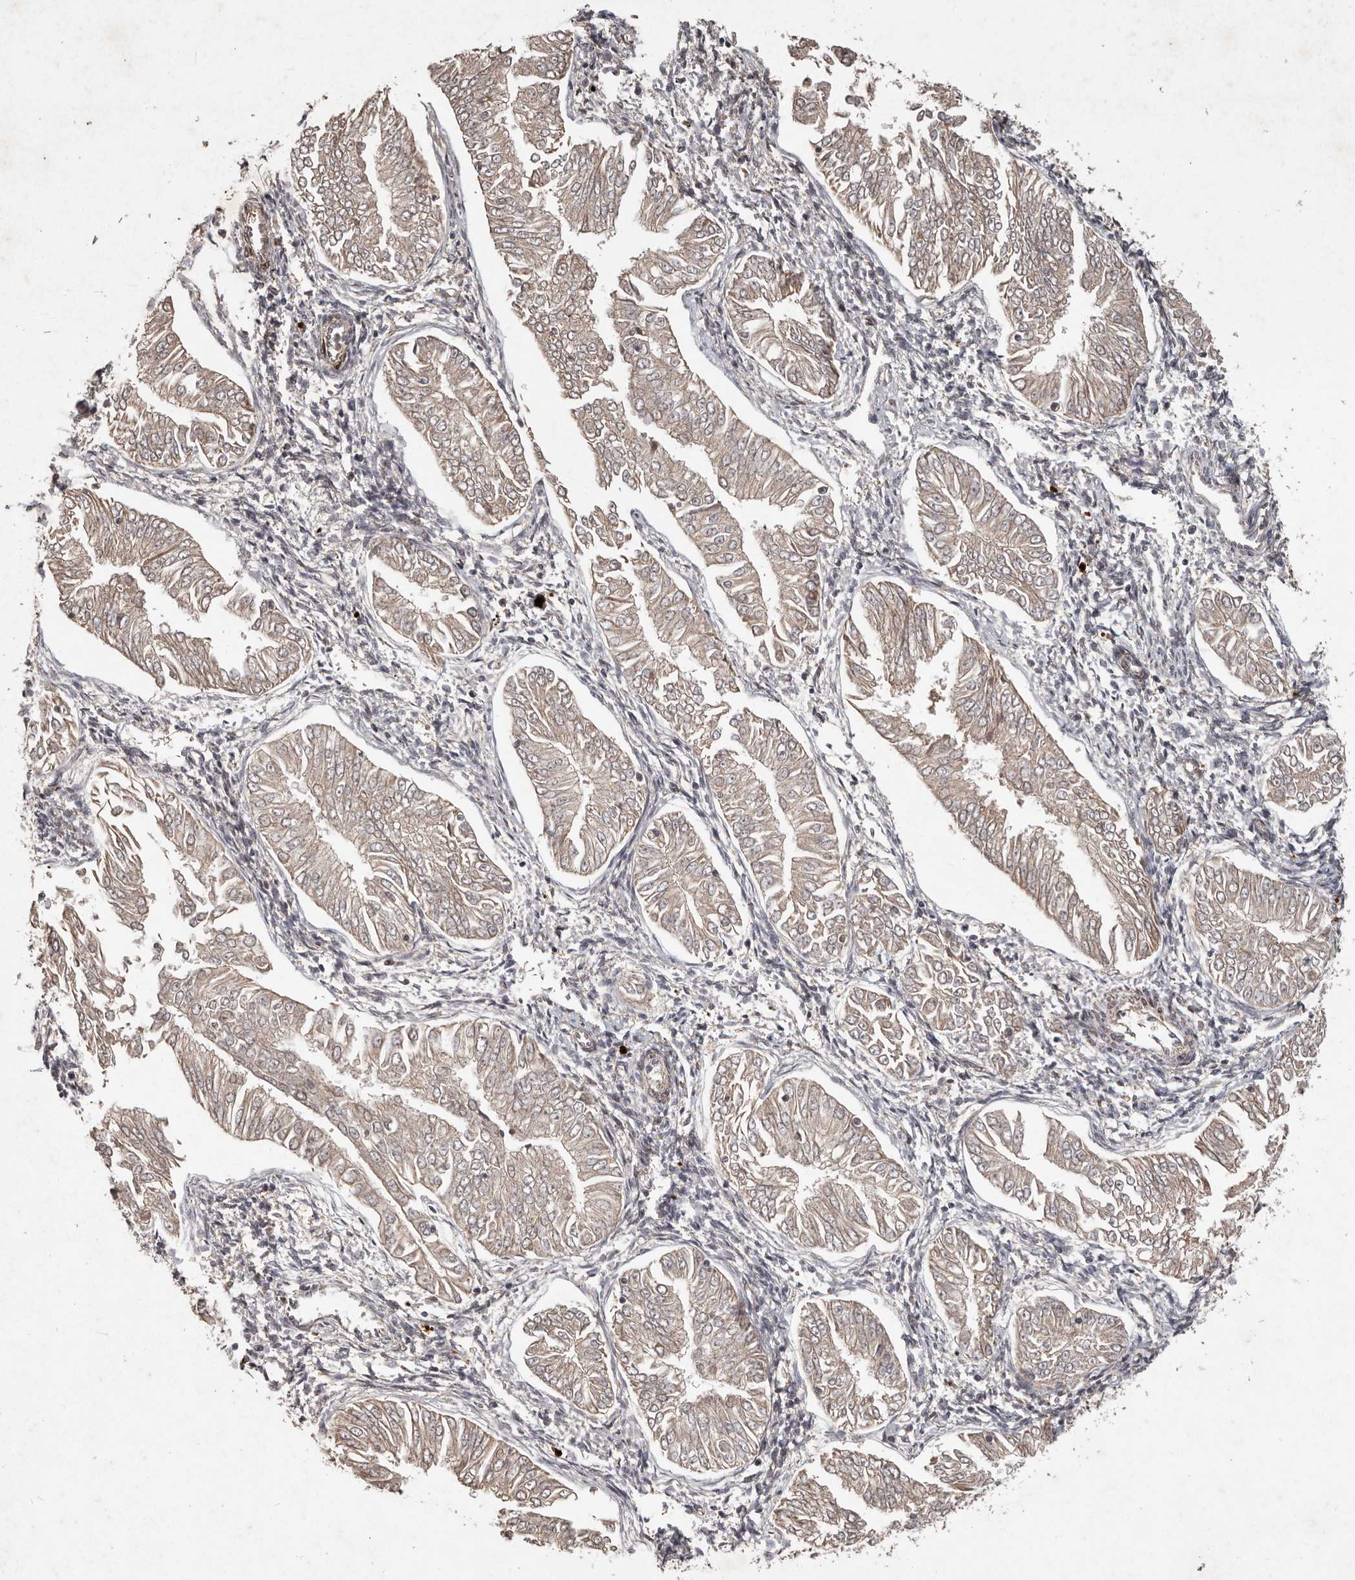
{"staining": {"intensity": "weak", "quantity": ">75%", "location": "cytoplasmic/membranous"}, "tissue": "endometrial cancer", "cell_type": "Tumor cells", "image_type": "cancer", "snomed": [{"axis": "morphology", "description": "Adenocarcinoma, NOS"}, {"axis": "topography", "description": "Endometrium"}], "caption": "Immunohistochemistry (DAB) staining of human adenocarcinoma (endometrial) shows weak cytoplasmic/membranous protein positivity in approximately >75% of tumor cells.", "gene": "PLOD2", "patient": {"sex": "female", "age": 53}}